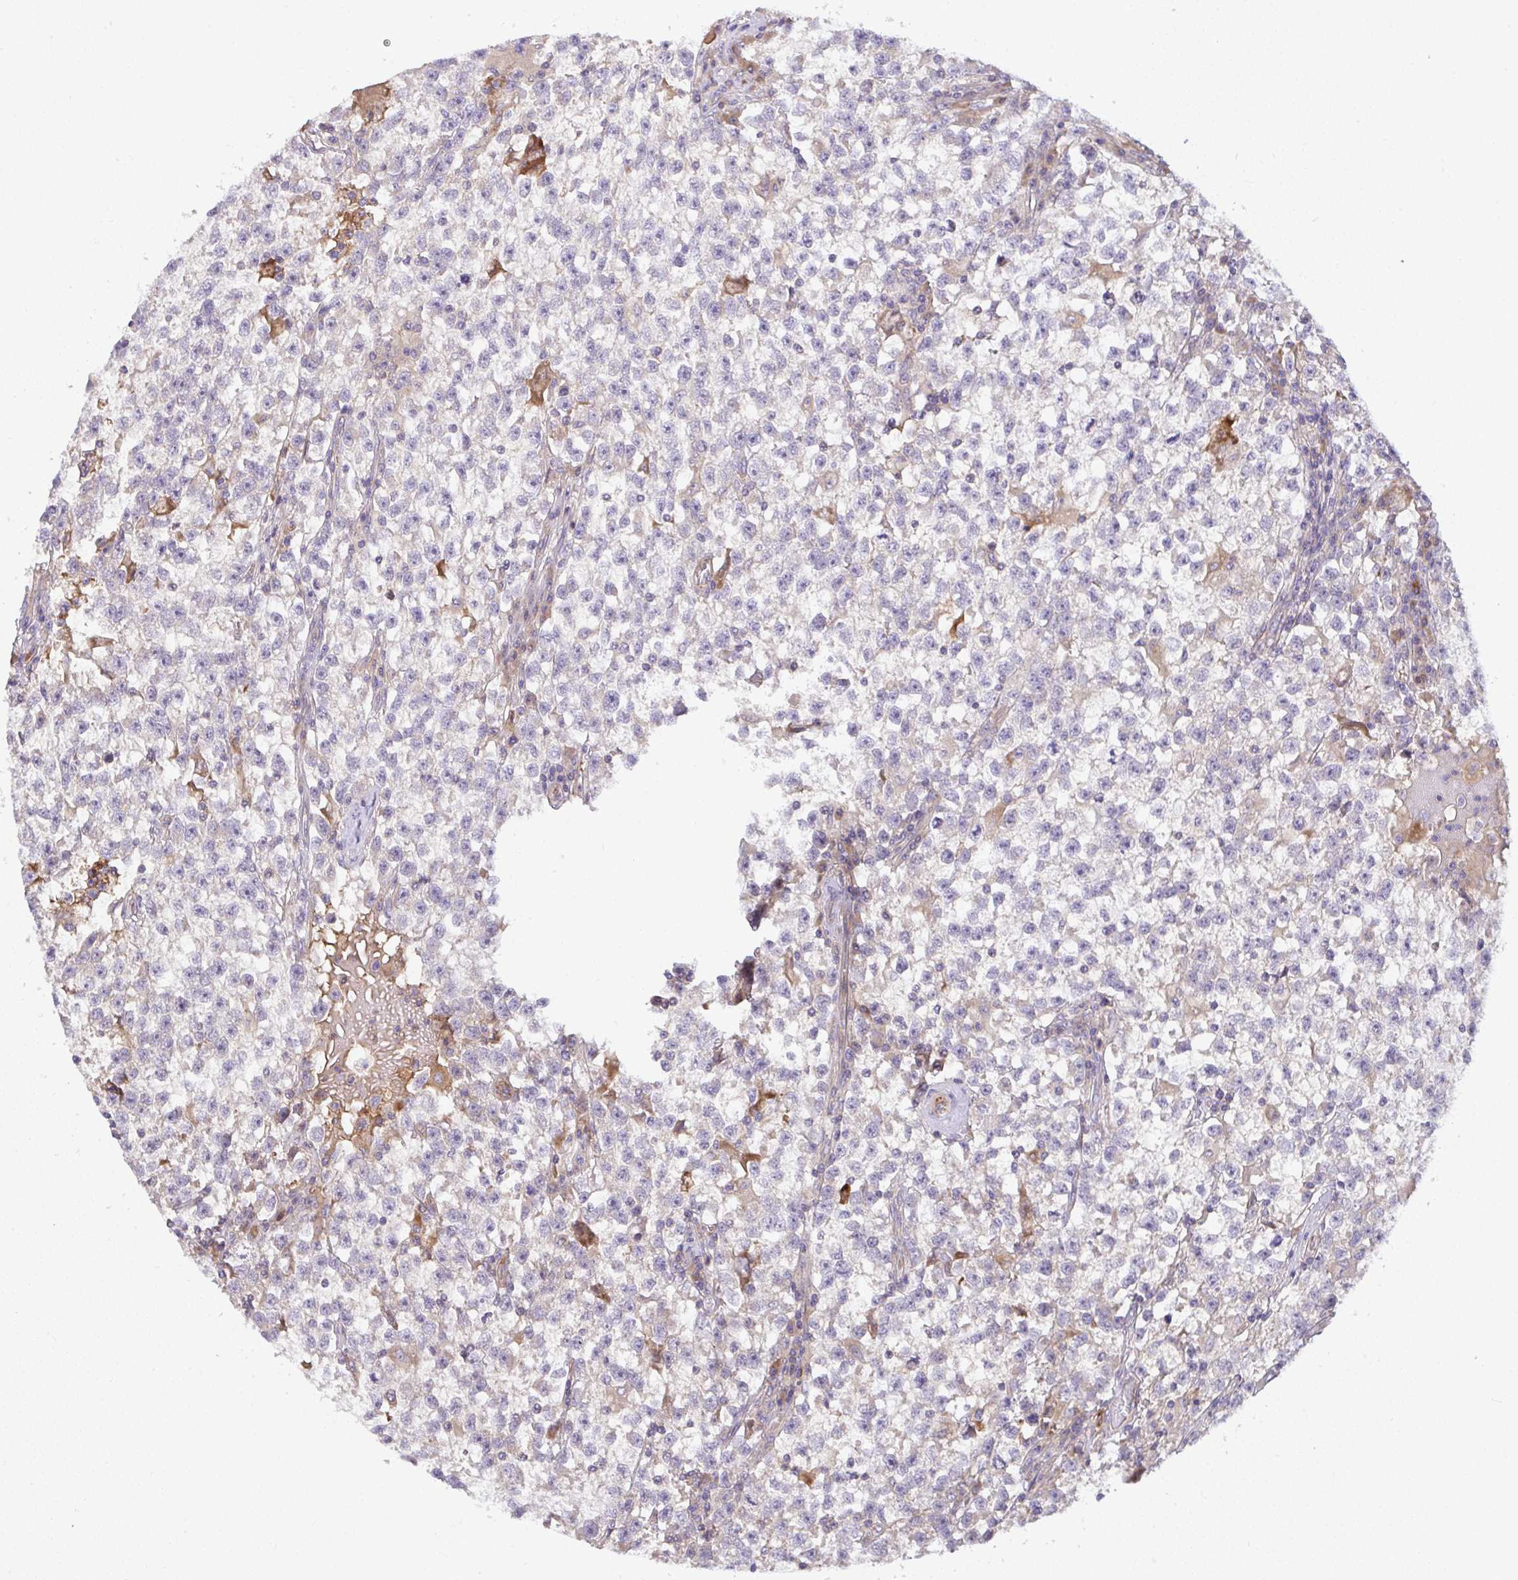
{"staining": {"intensity": "negative", "quantity": "none", "location": "none"}, "tissue": "testis cancer", "cell_type": "Tumor cells", "image_type": "cancer", "snomed": [{"axis": "morphology", "description": "Seminoma, NOS"}, {"axis": "topography", "description": "Testis"}], "caption": "DAB immunohistochemical staining of human testis cancer reveals no significant positivity in tumor cells.", "gene": "GRID2", "patient": {"sex": "male", "age": 31}}